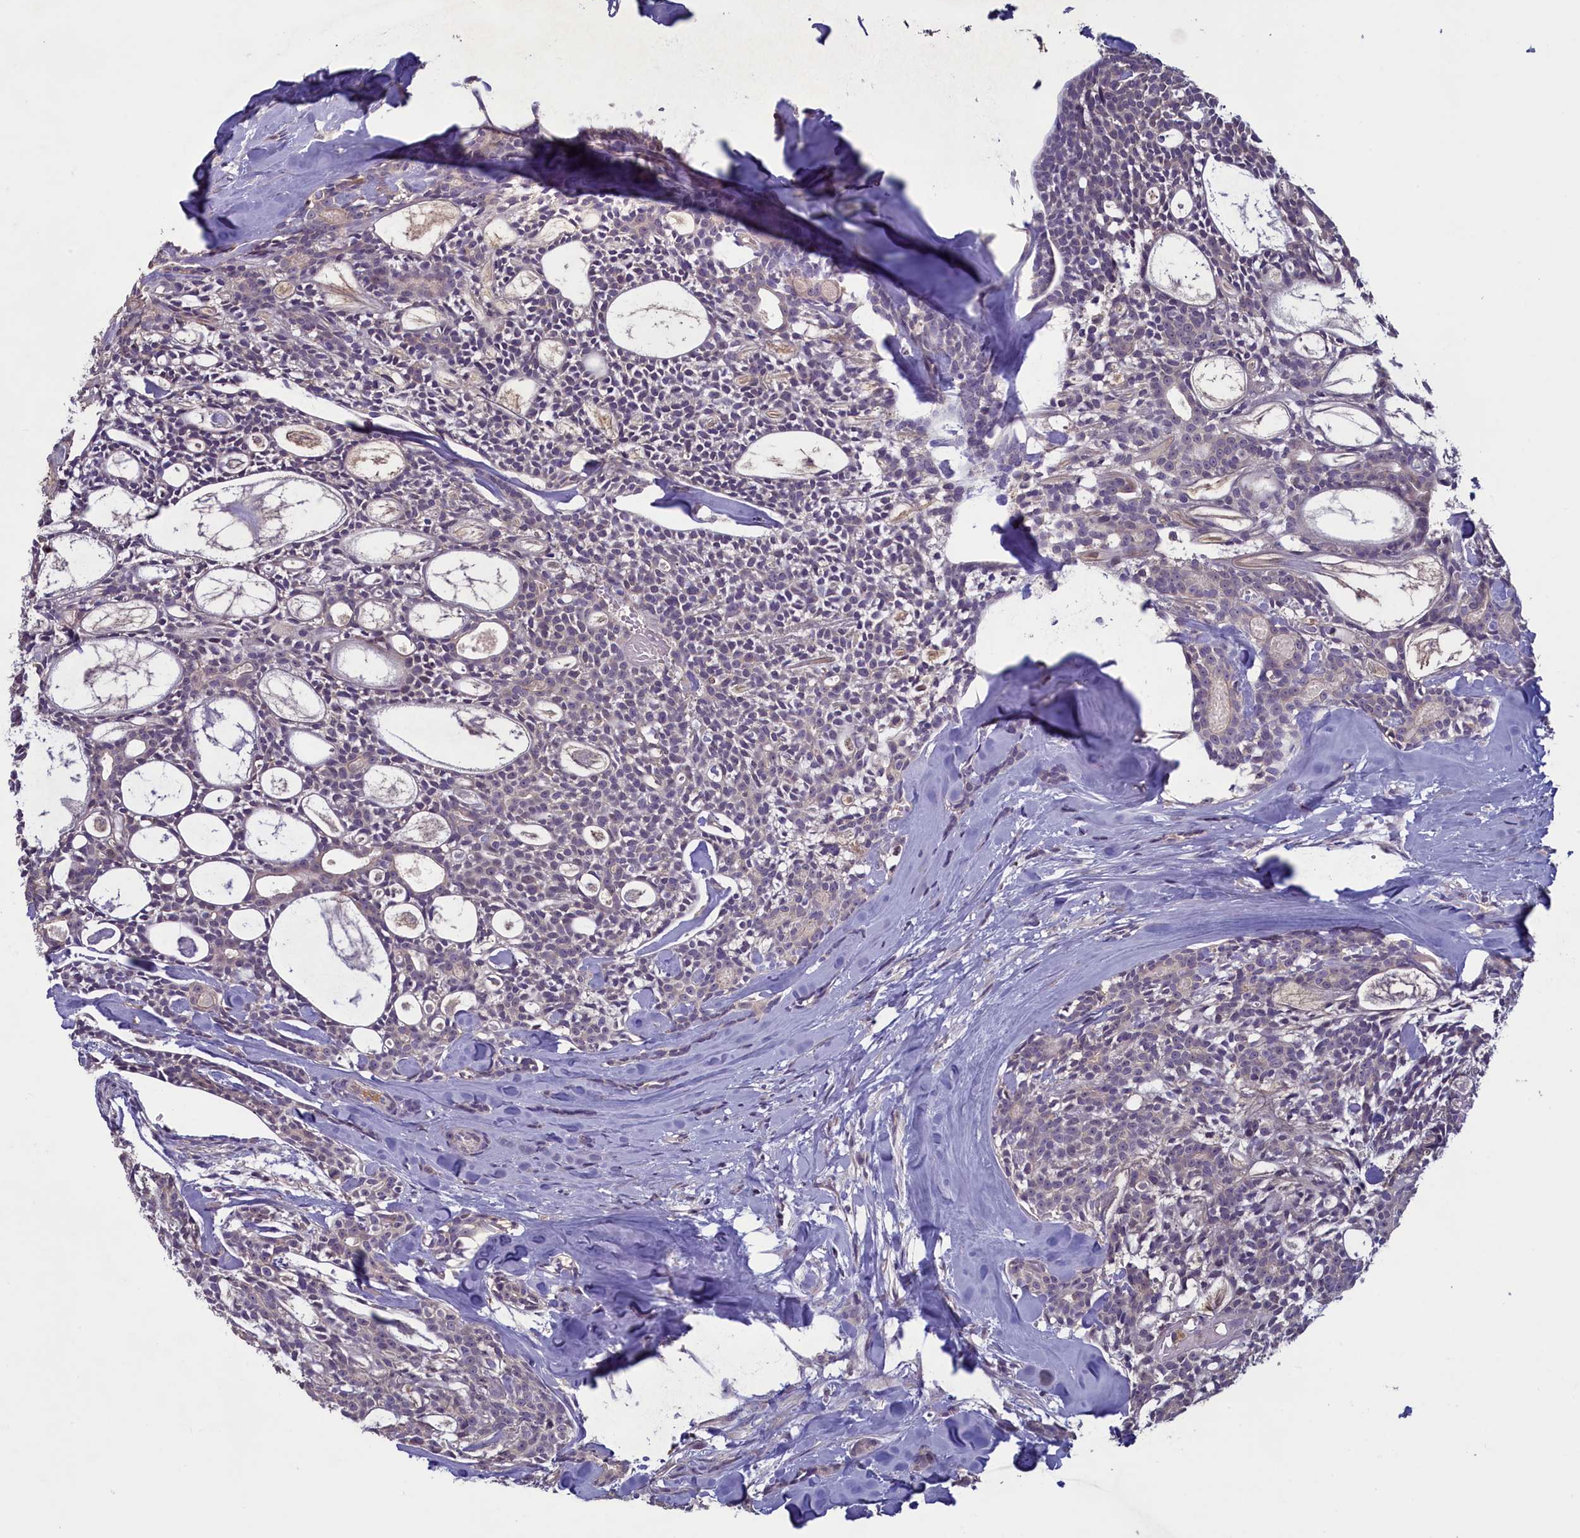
{"staining": {"intensity": "negative", "quantity": "none", "location": "none"}, "tissue": "head and neck cancer", "cell_type": "Tumor cells", "image_type": "cancer", "snomed": [{"axis": "morphology", "description": "Adenocarcinoma, NOS"}, {"axis": "topography", "description": "Salivary gland"}, {"axis": "topography", "description": "Head-Neck"}], "caption": "This is an IHC micrograph of human head and neck adenocarcinoma. There is no staining in tumor cells.", "gene": "ATF7IP2", "patient": {"sex": "male", "age": 55}}